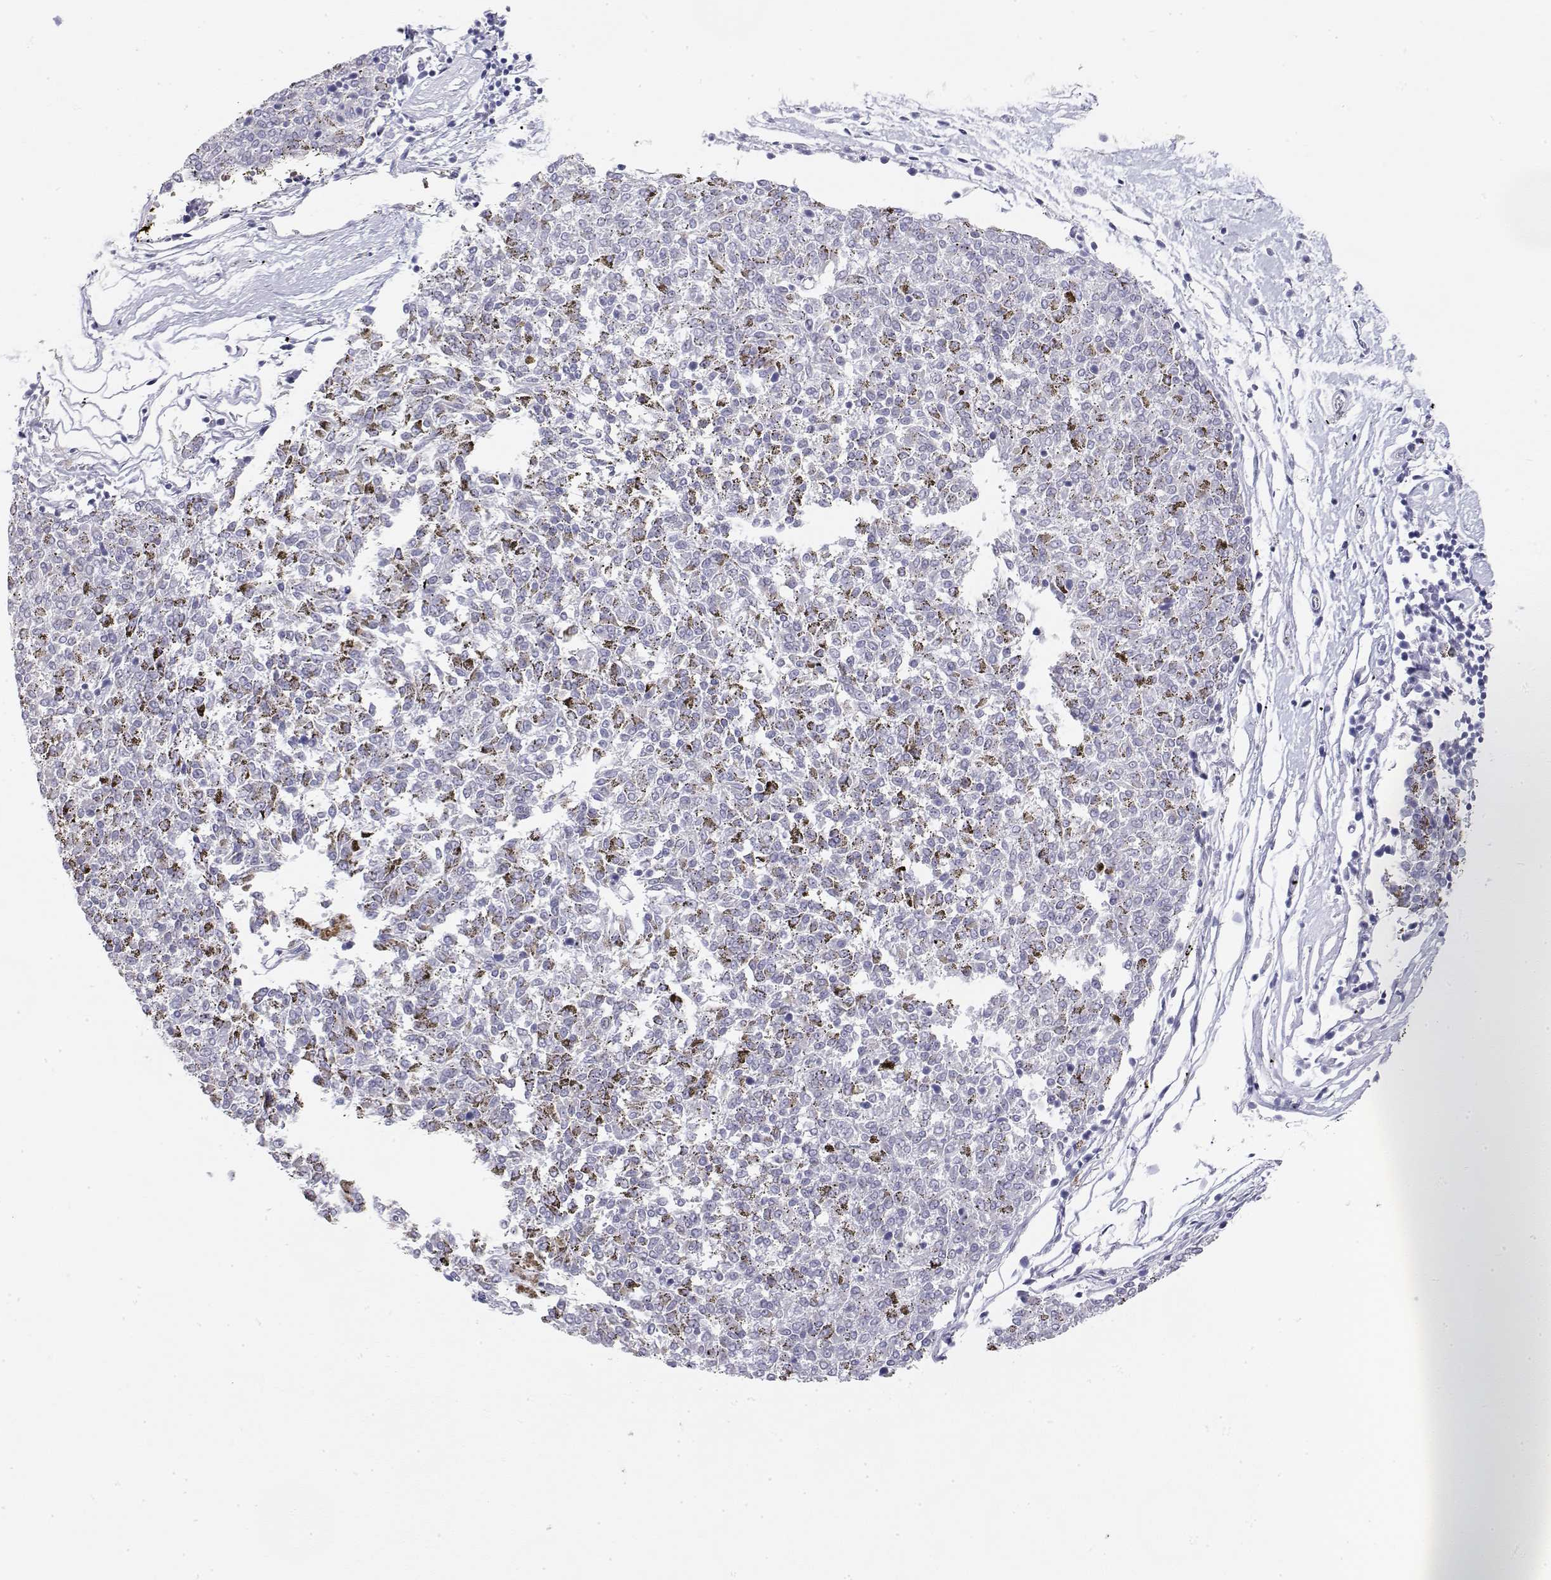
{"staining": {"intensity": "negative", "quantity": "none", "location": "none"}, "tissue": "melanoma", "cell_type": "Tumor cells", "image_type": "cancer", "snomed": [{"axis": "morphology", "description": "Malignant melanoma, NOS"}, {"axis": "topography", "description": "Skin"}], "caption": "Tumor cells are negative for protein expression in human malignant melanoma. (DAB IHC visualized using brightfield microscopy, high magnification).", "gene": "MISP", "patient": {"sex": "female", "age": 72}}